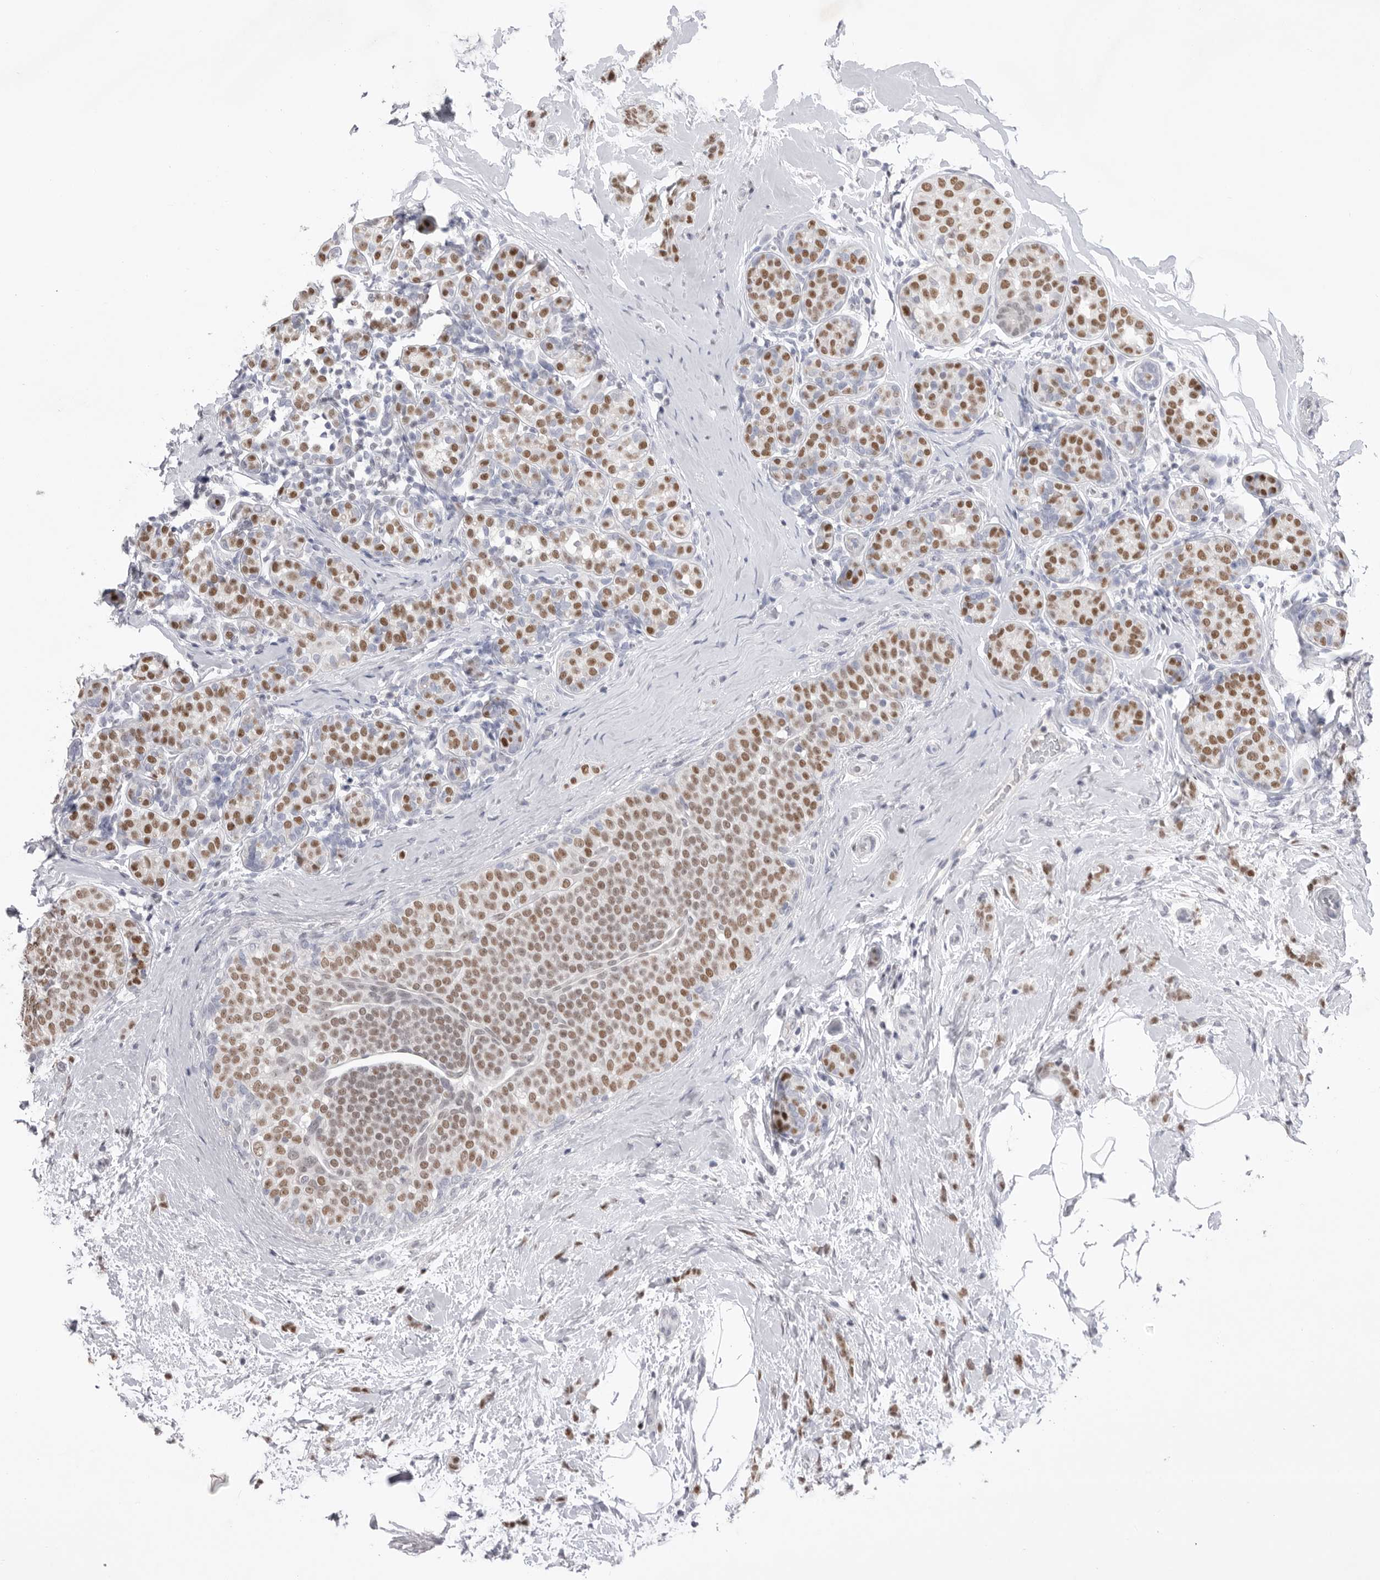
{"staining": {"intensity": "moderate", "quantity": ">75%", "location": "nuclear"}, "tissue": "breast cancer", "cell_type": "Tumor cells", "image_type": "cancer", "snomed": [{"axis": "morphology", "description": "Lobular carcinoma, in situ"}, {"axis": "morphology", "description": "Lobular carcinoma"}, {"axis": "topography", "description": "Breast"}], "caption": "Immunohistochemical staining of human lobular carcinoma (breast) displays medium levels of moderate nuclear staining in about >75% of tumor cells.", "gene": "ZBTB7B", "patient": {"sex": "female", "age": 41}}